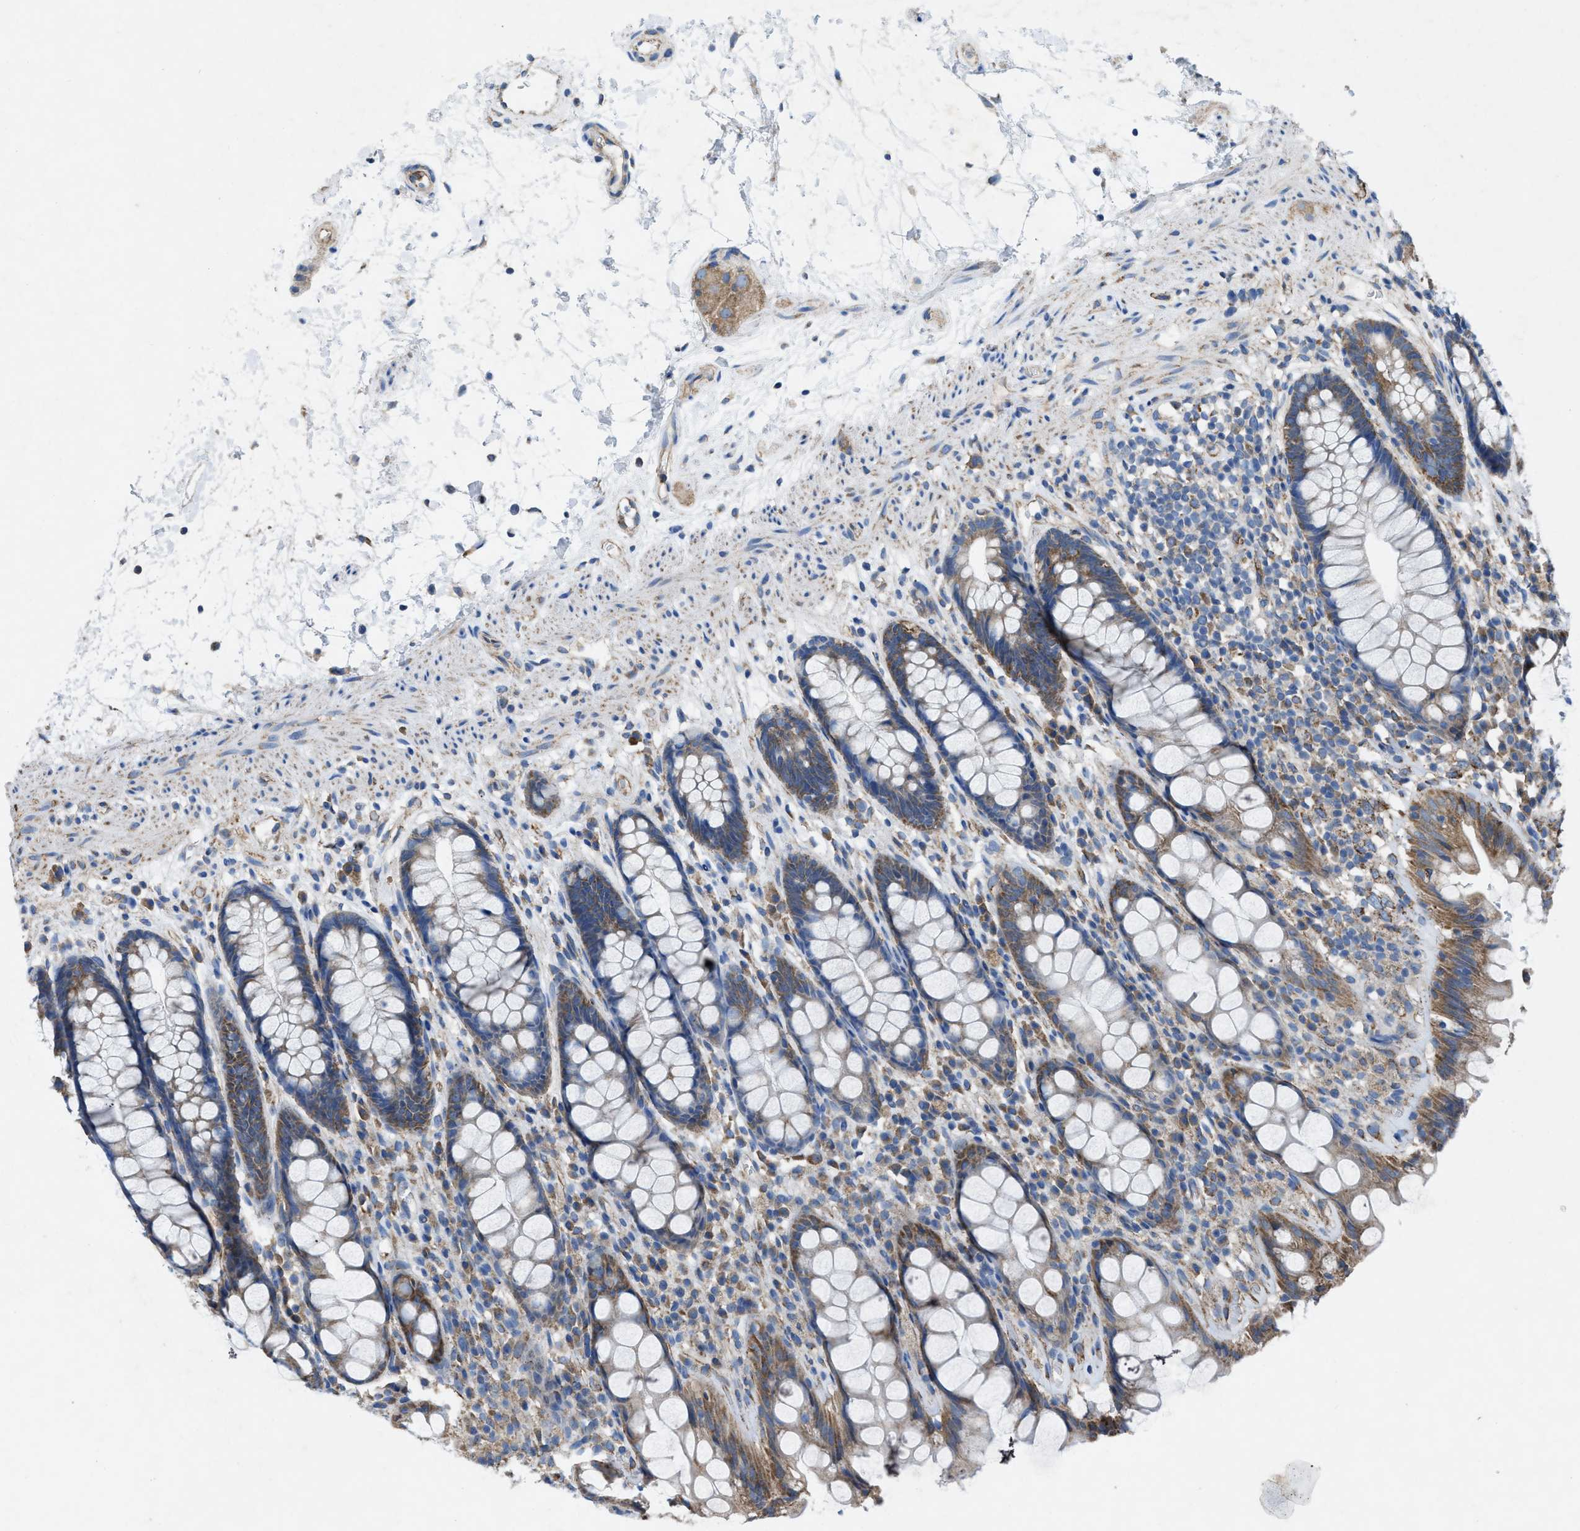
{"staining": {"intensity": "moderate", "quantity": ">75%", "location": "cytoplasmic/membranous"}, "tissue": "rectum", "cell_type": "Glandular cells", "image_type": "normal", "snomed": [{"axis": "morphology", "description": "Normal tissue, NOS"}, {"axis": "topography", "description": "Rectum"}], "caption": "Glandular cells show medium levels of moderate cytoplasmic/membranous expression in approximately >75% of cells in benign human rectum.", "gene": "DOLPP1", "patient": {"sex": "male", "age": 64}}